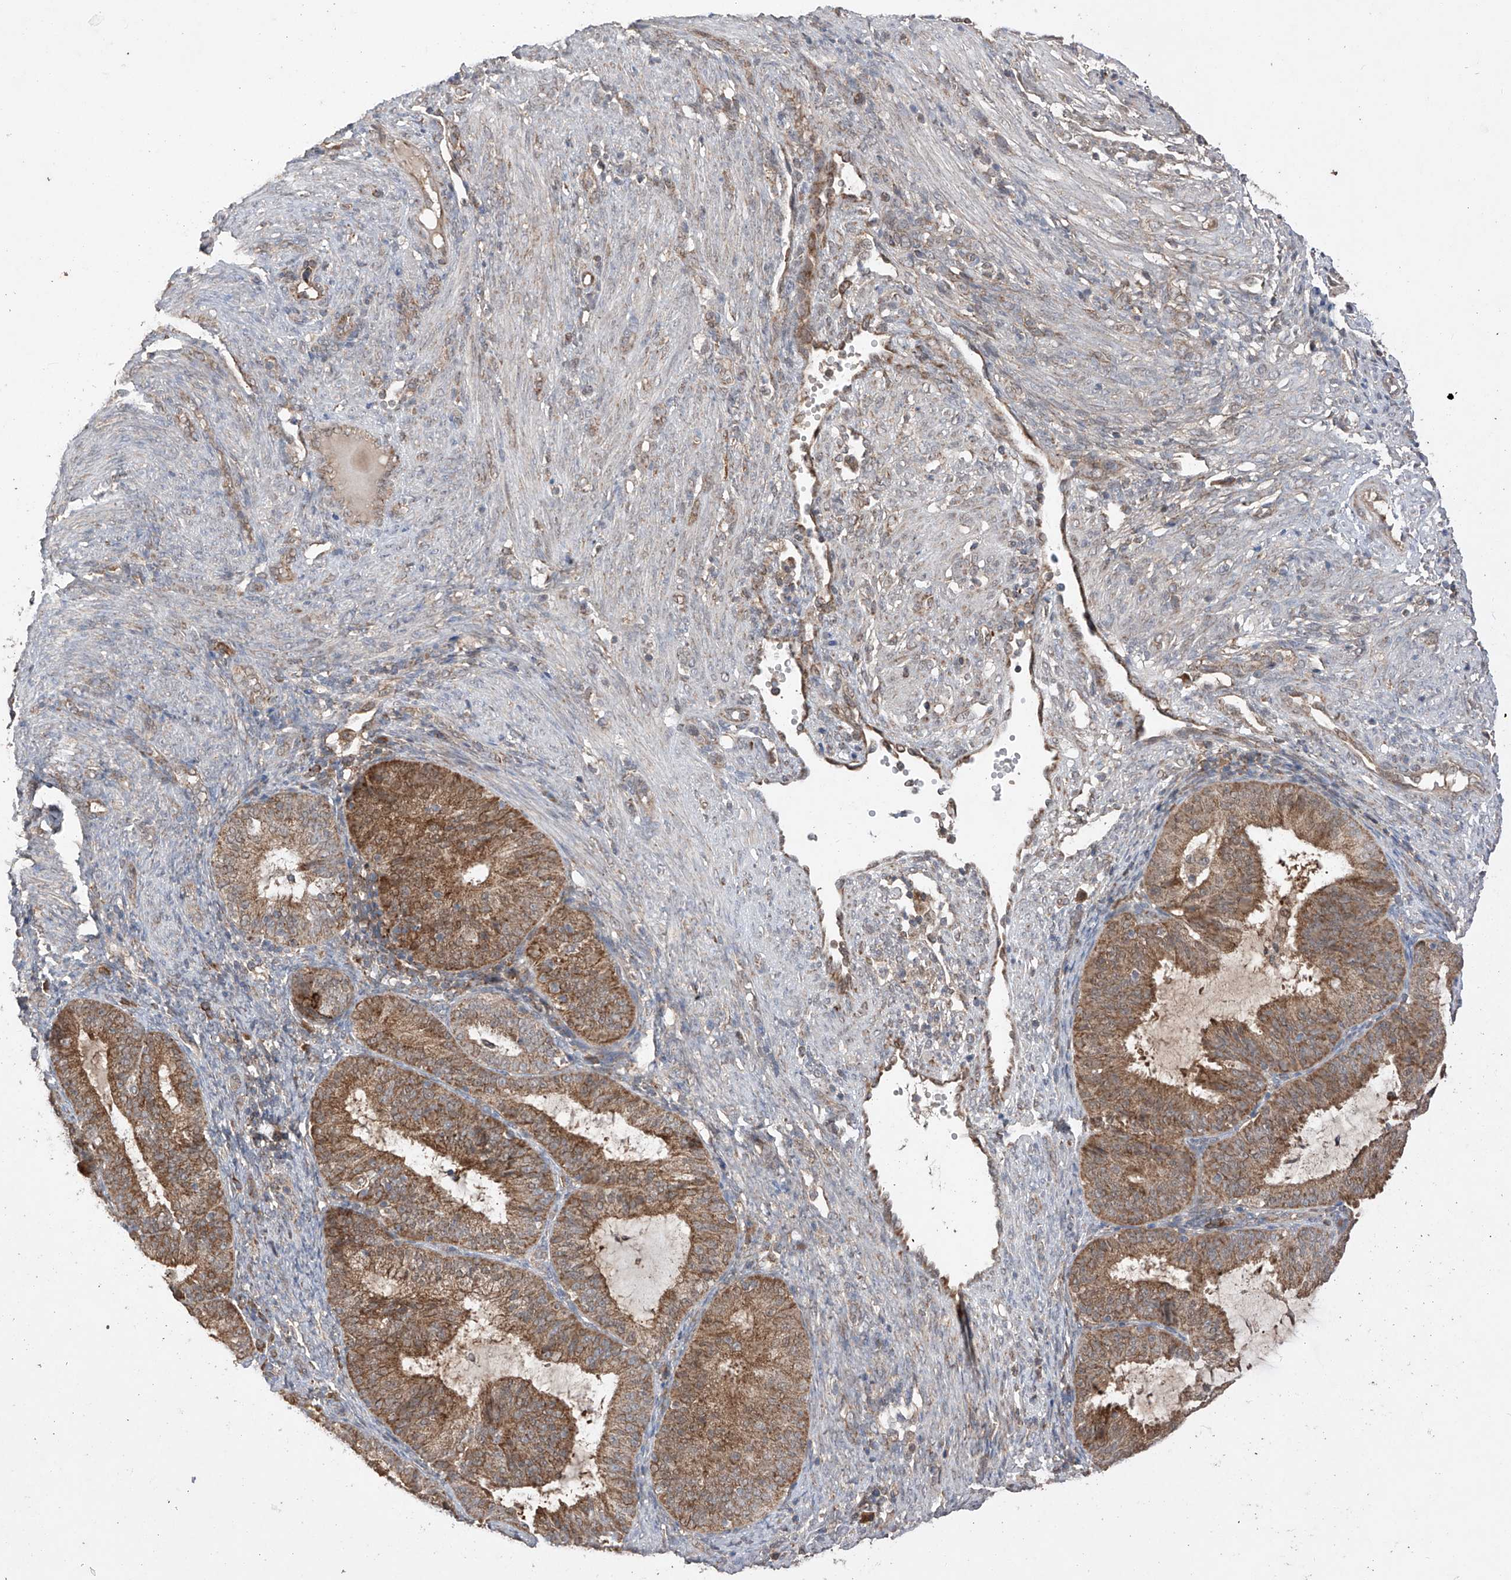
{"staining": {"intensity": "moderate", "quantity": ">75%", "location": "cytoplasmic/membranous"}, "tissue": "endometrial cancer", "cell_type": "Tumor cells", "image_type": "cancer", "snomed": [{"axis": "morphology", "description": "Adenocarcinoma, NOS"}, {"axis": "topography", "description": "Endometrium"}], "caption": "Immunohistochemical staining of endometrial cancer (adenocarcinoma) demonstrates medium levels of moderate cytoplasmic/membranous positivity in approximately >75% of tumor cells.", "gene": "SDHAF4", "patient": {"sex": "female", "age": 51}}